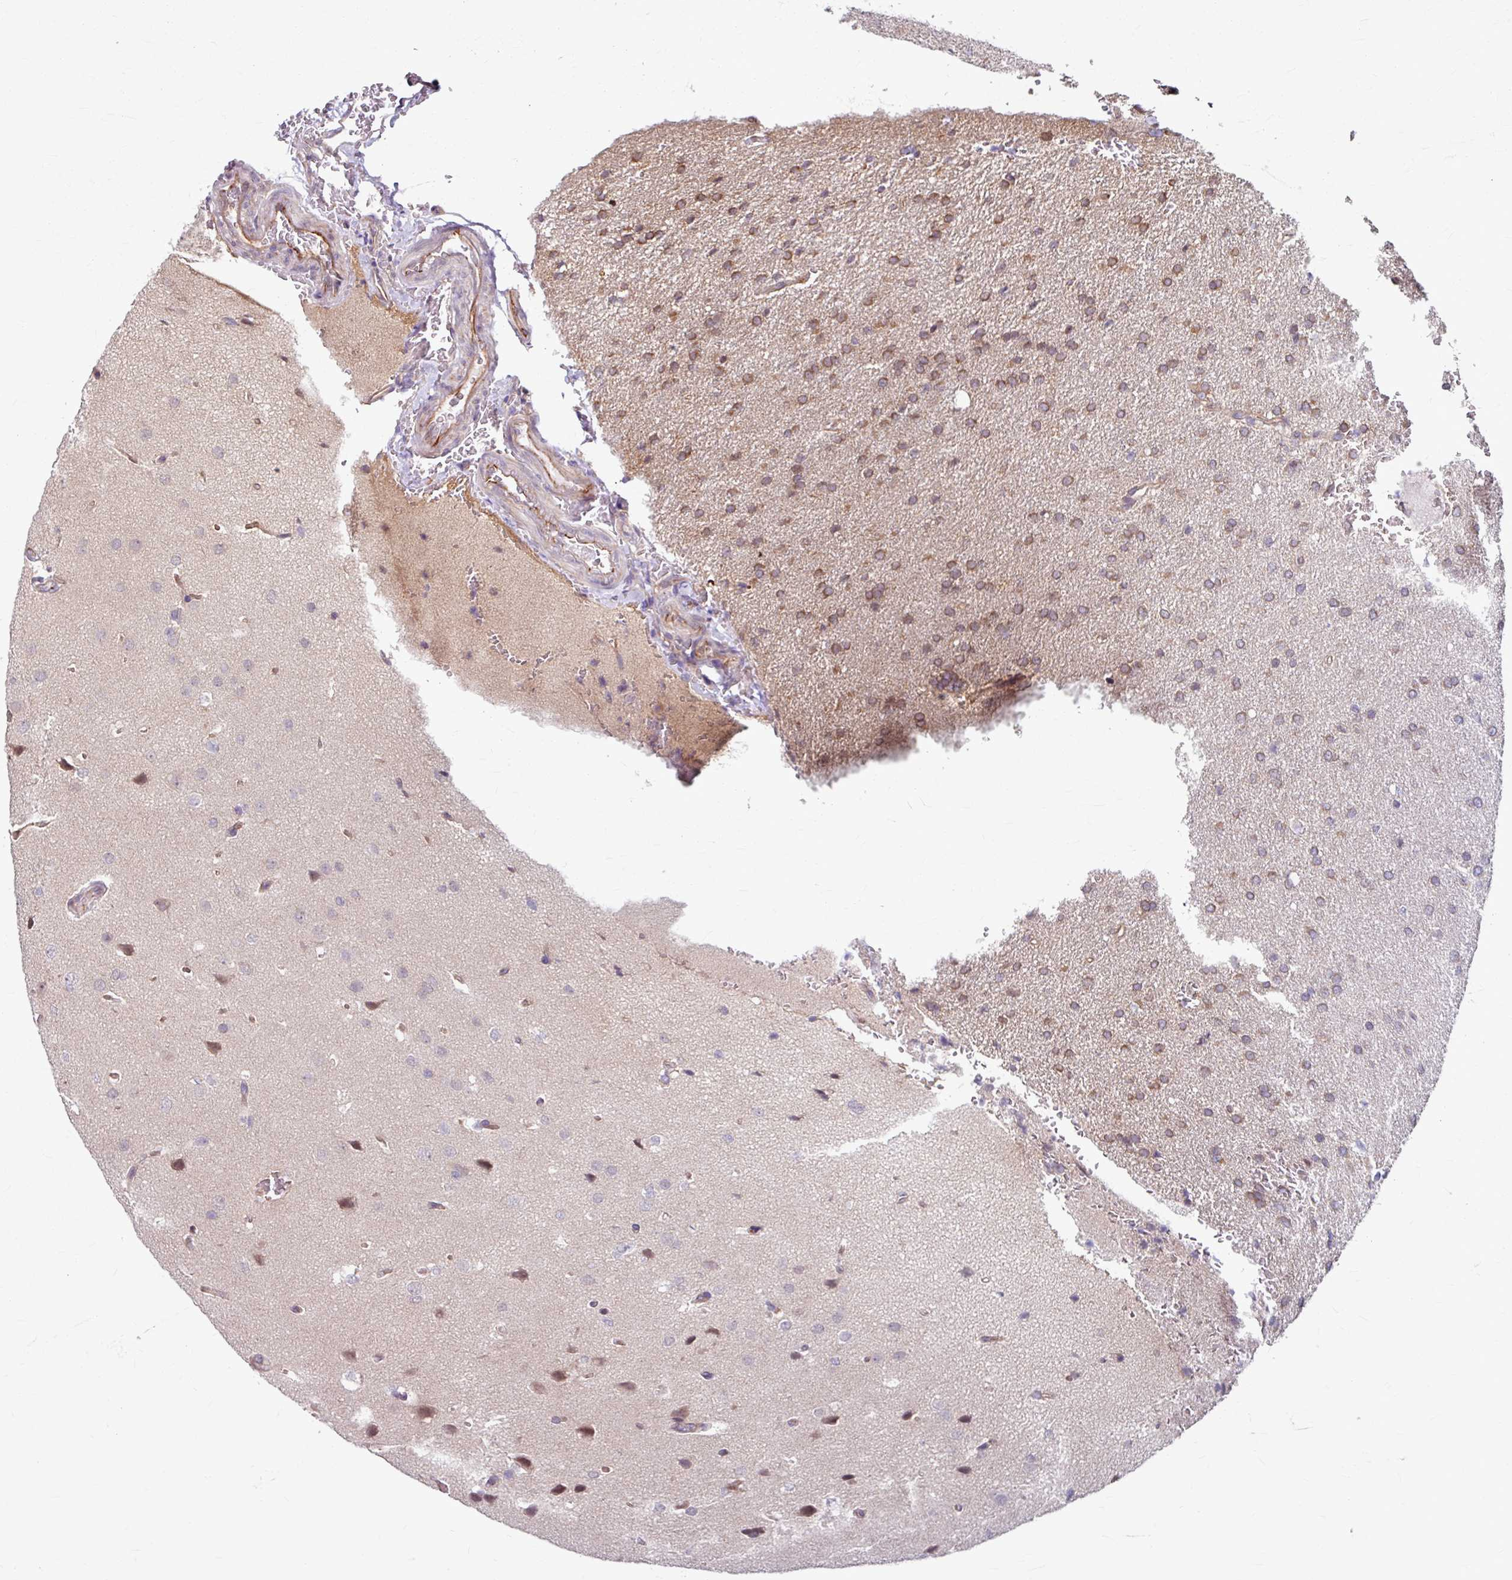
{"staining": {"intensity": "moderate", "quantity": "<25%", "location": "cytoplasmic/membranous"}, "tissue": "glioma", "cell_type": "Tumor cells", "image_type": "cancer", "snomed": [{"axis": "morphology", "description": "Glioma, malignant, Low grade"}, {"axis": "topography", "description": "Brain"}], "caption": "Malignant glioma (low-grade) tissue shows moderate cytoplasmic/membranous expression in approximately <25% of tumor cells", "gene": "DAAM2", "patient": {"sex": "female", "age": 33}}